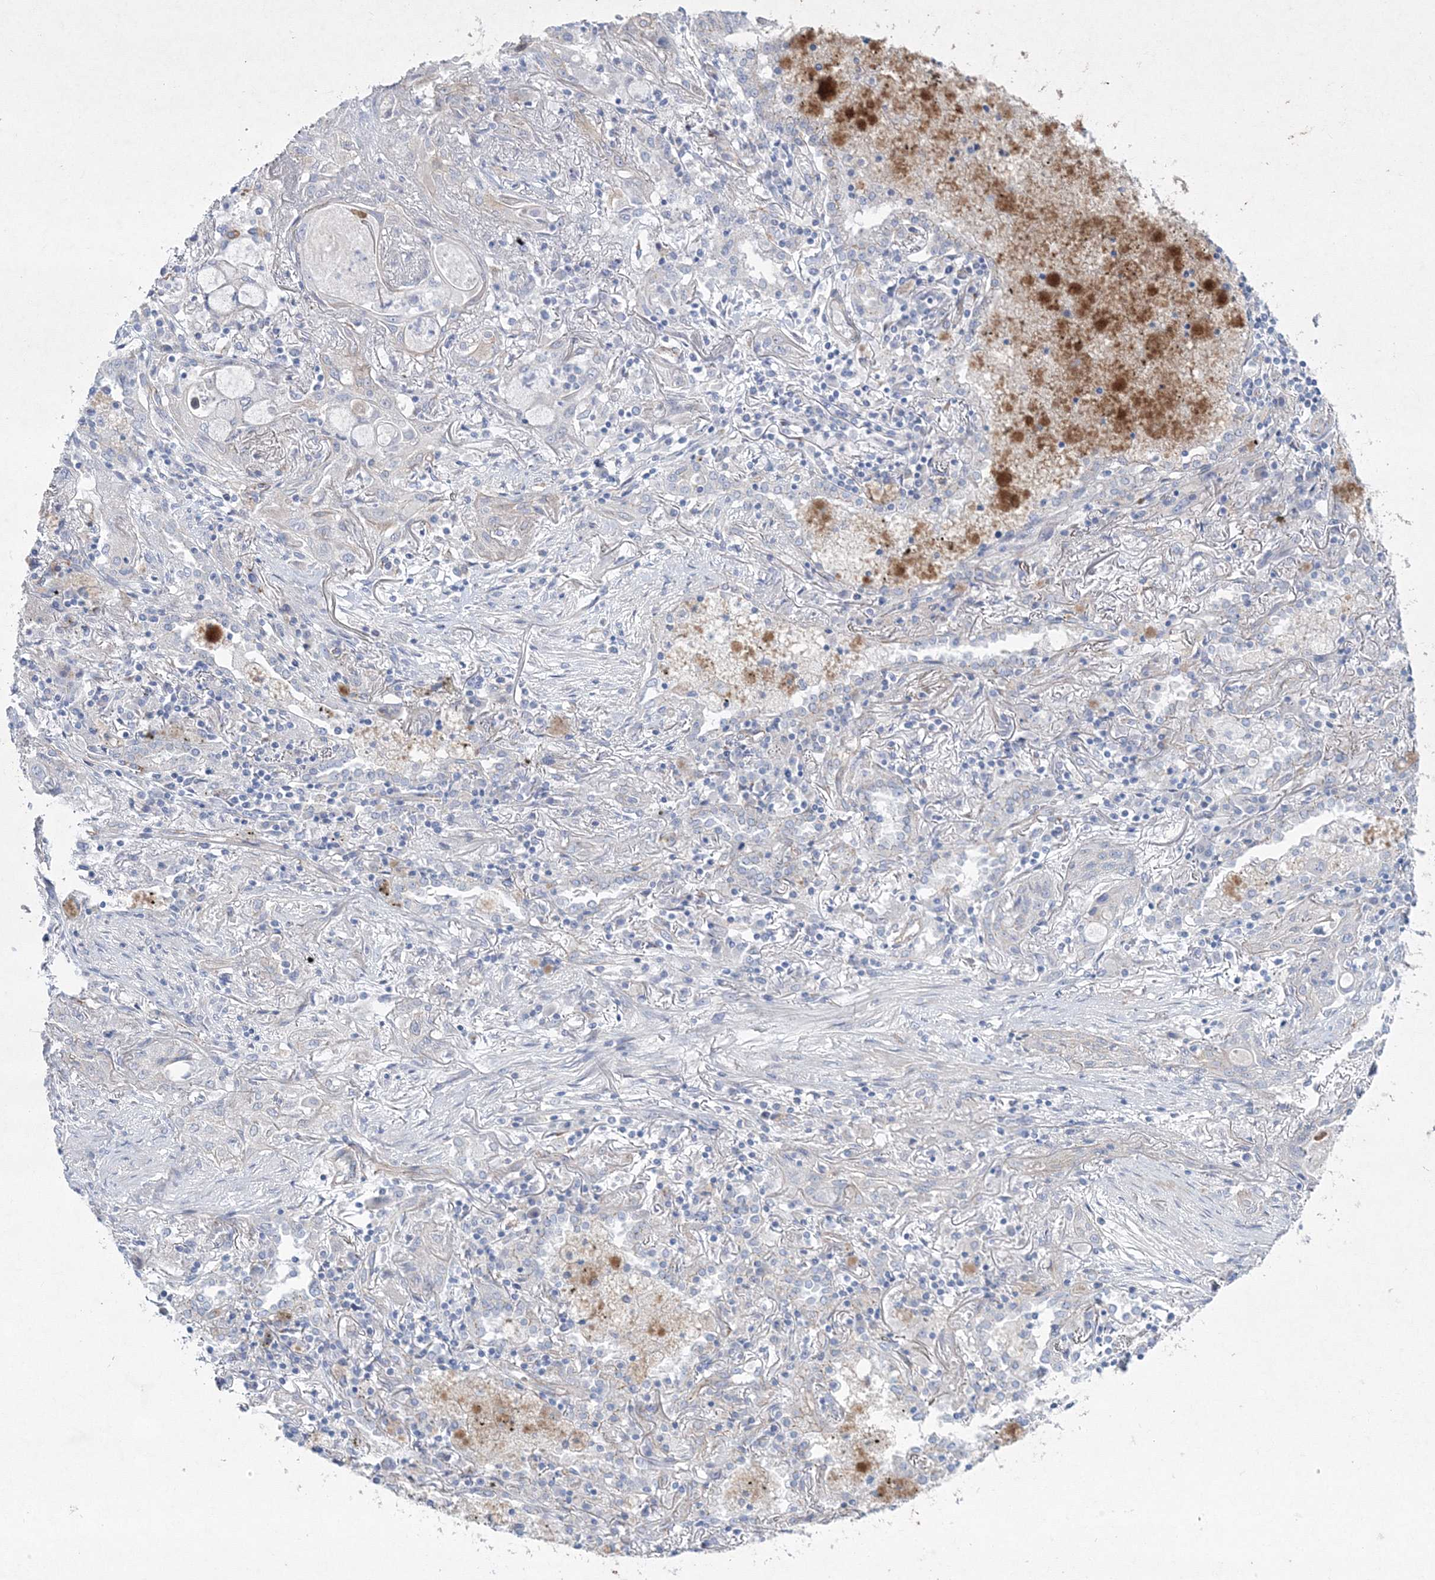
{"staining": {"intensity": "negative", "quantity": "none", "location": "none"}, "tissue": "lung cancer", "cell_type": "Tumor cells", "image_type": "cancer", "snomed": [{"axis": "morphology", "description": "Squamous cell carcinoma, NOS"}, {"axis": "topography", "description": "Lung"}], "caption": "IHC micrograph of neoplastic tissue: human lung cancer stained with DAB (3,3'-diaminobenzidine) exhibits no significant protein staining in tumor cells. (Brightfield microscopy of DAB (3,3'-diaminobenzidine) immunohistochemistry (IHC) at high magnification).", "gene": "NAA40", "patient": {"sex": "female", "age": 47}}